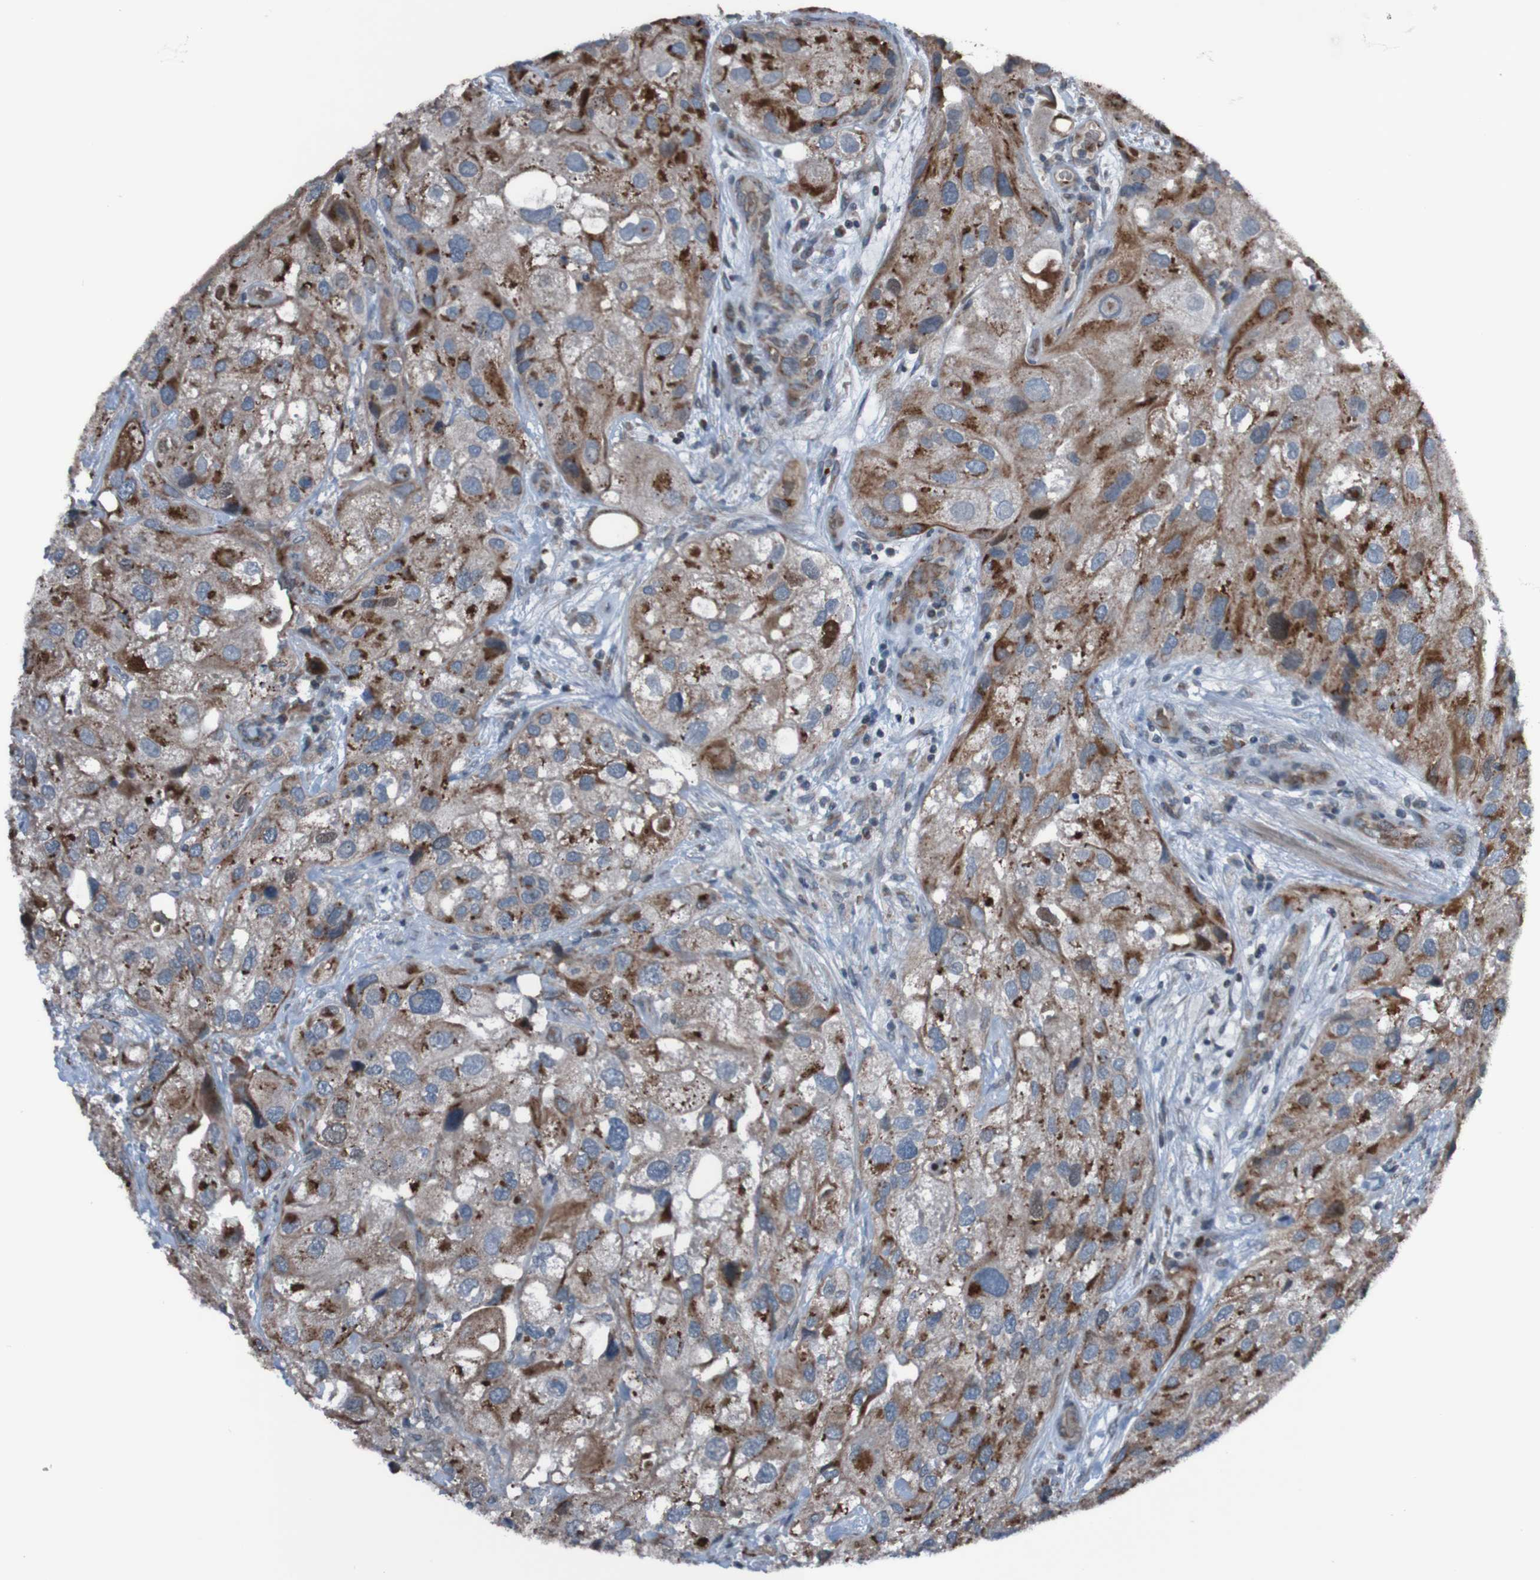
{"staining": {"intensity": "strong", "quantity": "25%-75%", "location": "cytoplasmic/membranous"}, "tissue": "urothelial cancer", "cell_type": "Tumor cells", "image_type": "cancer", "snomed": [{"axis": "morphology", "description": "Urothelial carcinoma, High grade"}, {"axis": "topography", "description": "Urinary bladder"}], "caption": "Immunohistochemical staining of urothelial cancer displays high levels of strong cytoplasmic/membranous protein positivity in approximately 25%-75% of tumor cells. (brown staining indicates protein expression, while blue staining denotes nuclei).", "gene": "UNG", "patient": {"sex": "female", "age": 64}}